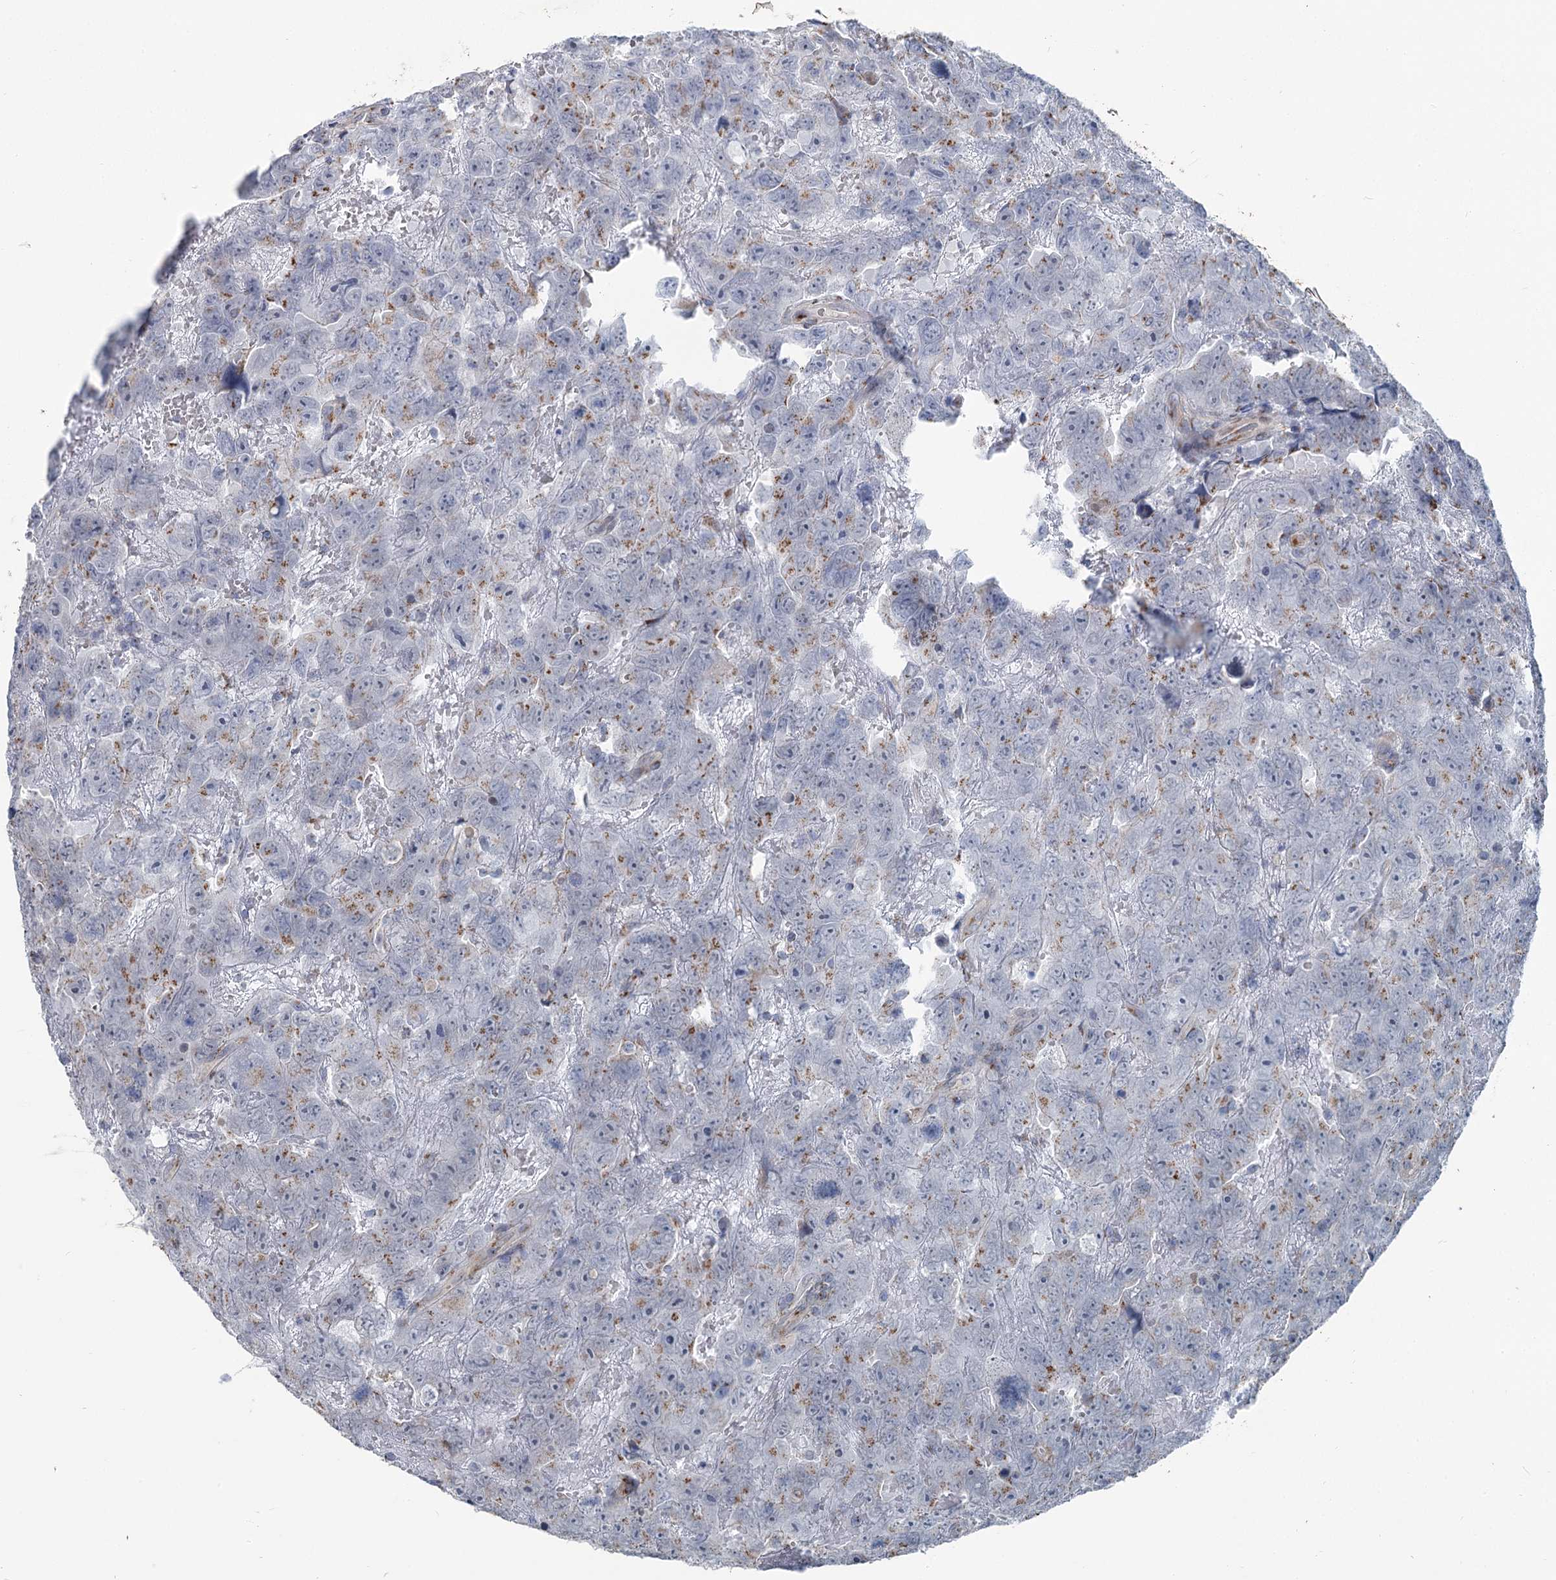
{"staining": {"intensity": "weak", "quantity": "<25%", "location": "cytoplasmic/membranous"}, "tissue": "testis cancer", "cell_type": "Tumor cells", "image_type": "cancer", "snomed": [{"axis": "morphology", "description": "Carcinoma, Embryonal, NOS"}, {"axis": "topography", "description": "Testis"}], "caption": "This is a photomicrograph of immunohistochemistry staining of embryonal carcinoma (testis), which shows no expression in tumor cells.", "gene": "ITIH5", "patient": {"sex": "male", "age": 45}}